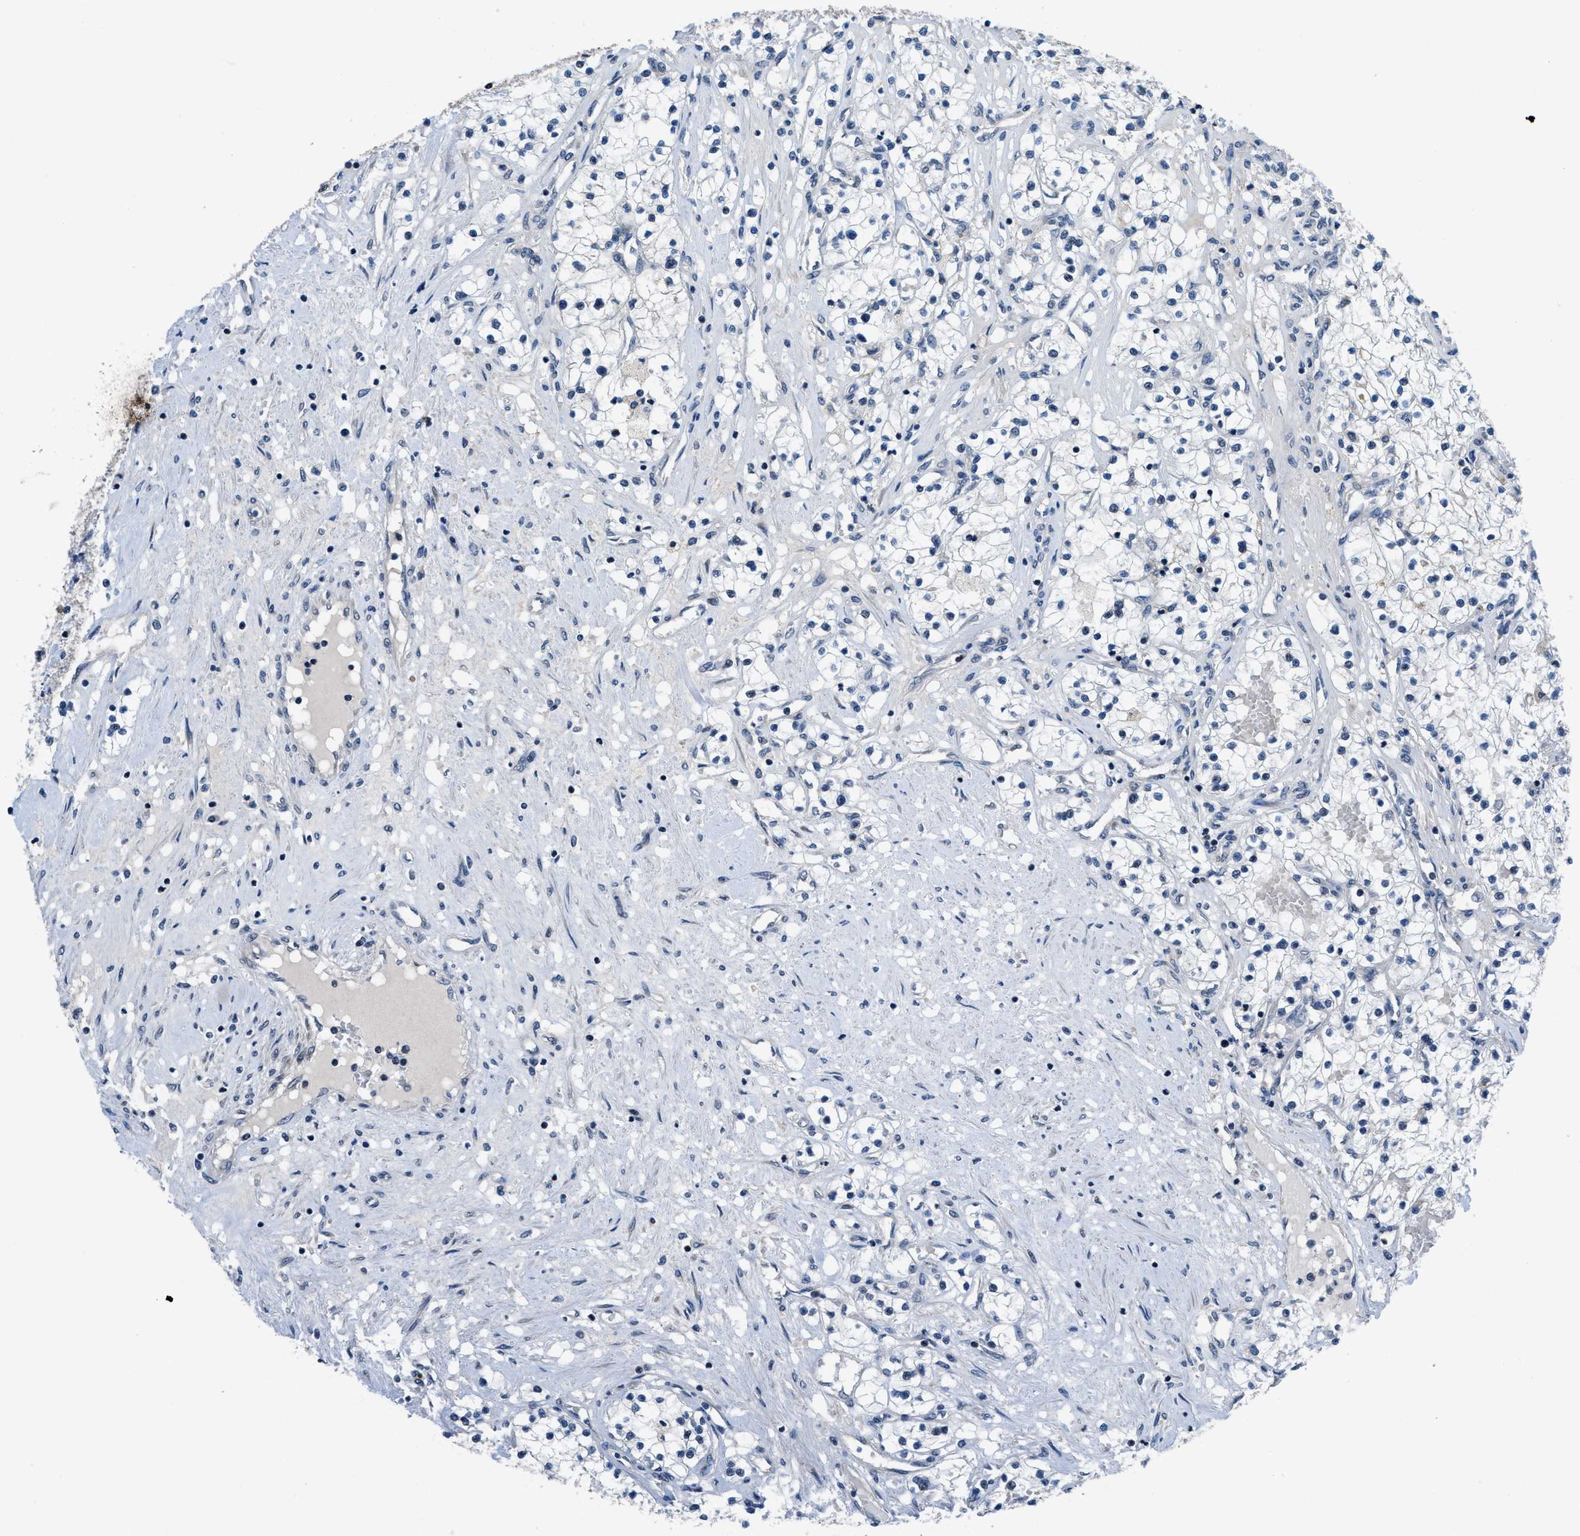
{"staining": {"intensity": "negative", "quantity": "none", "location": "none"}, "tissue": "renal cancer", "cell_type": "Tumor cells", "image_type": "cancer", "snomed": [{"axis": "morphology", "description": "Adenocarcinoma, NOS"}, {"axis": "topography", "description": "Kidney"}], "caption": "Tumor cells show no significant staining in renal cancer. (DAB (3,3'-diaminobenzidine) immunohistochemistry visualized using brightfield microscopy, high magnification).", "gene": "SETD5", "patient": {"sex": "male", "age": 68}}